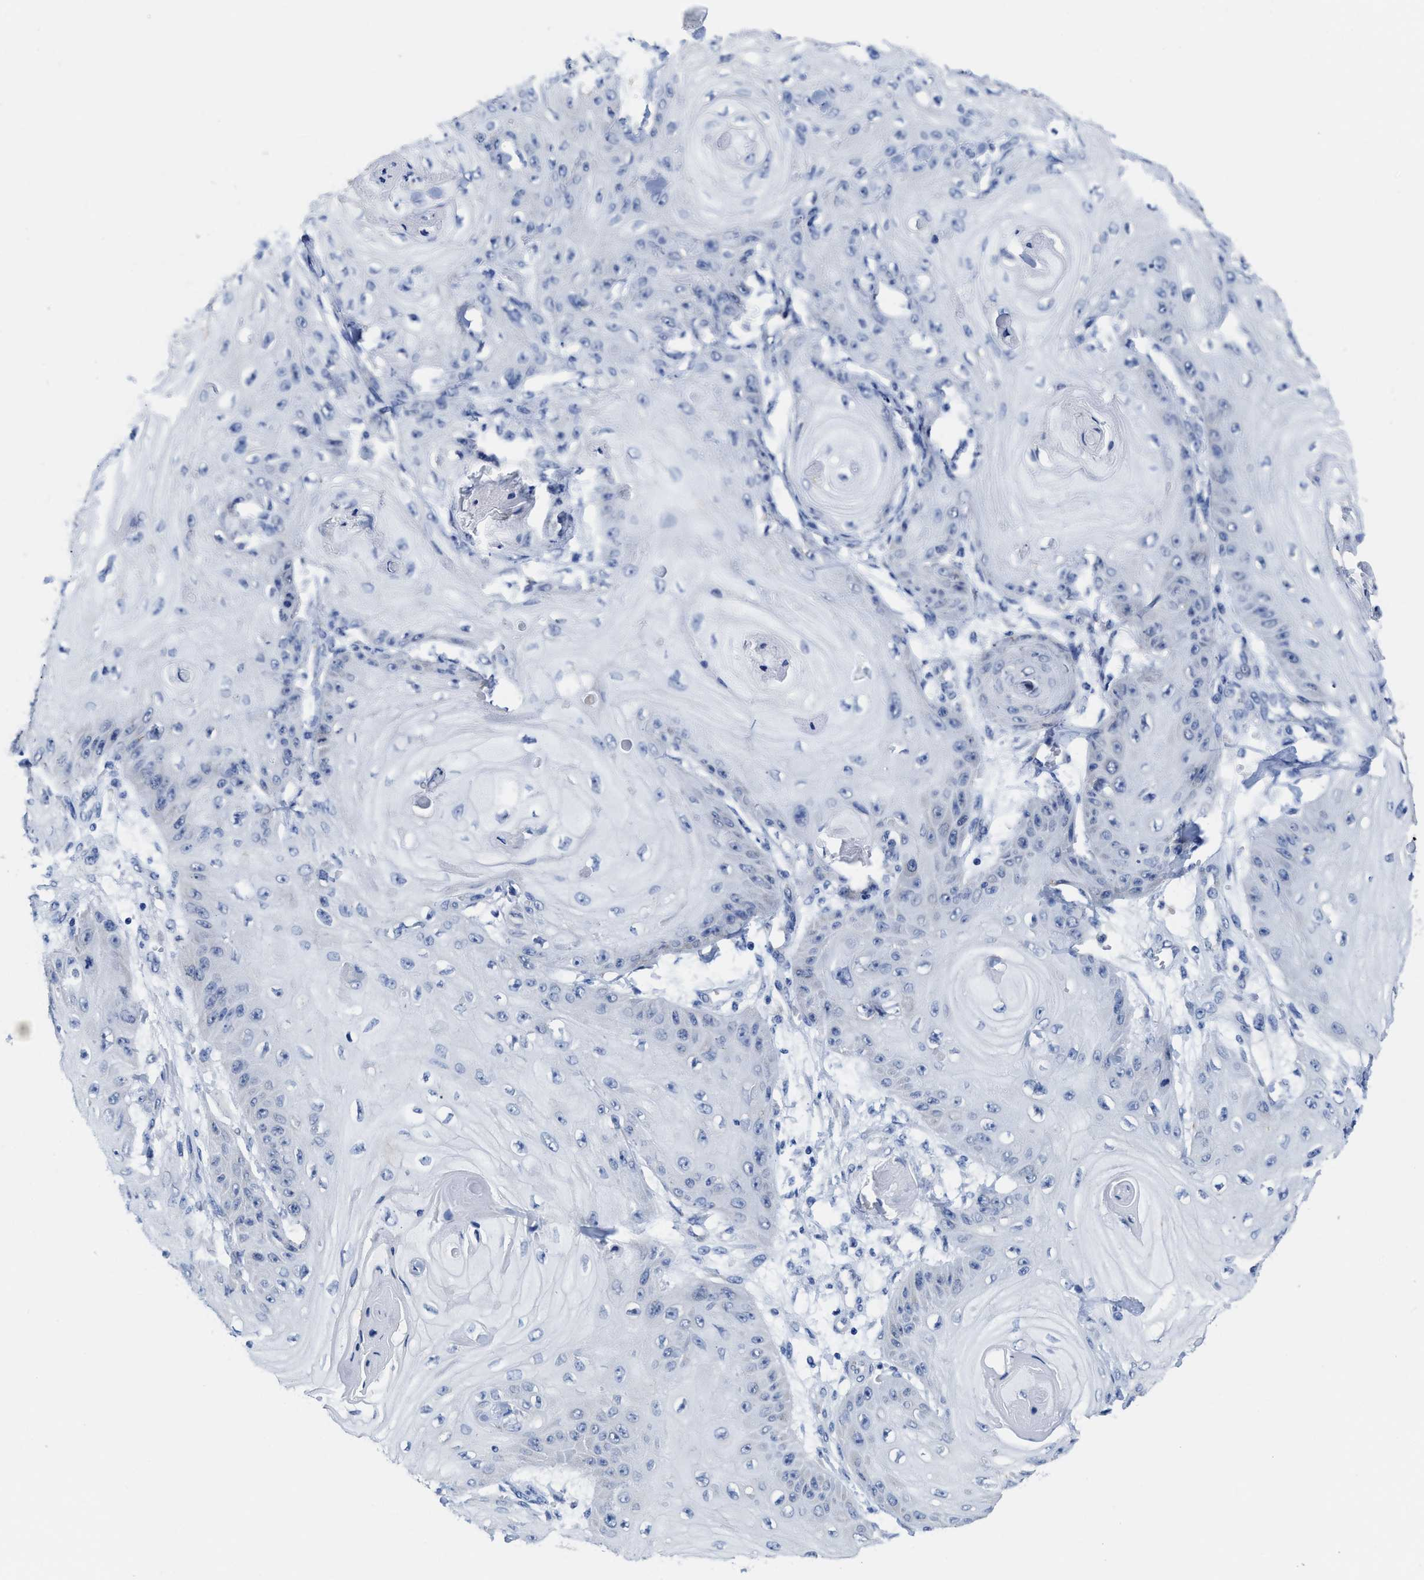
{"staining": {"intensity": "negative", "quantity": "none", "location": "none"}, "tissue": "skin cancer", "cell_type": "Tumor cells", "image_type": "cancer", "snomed": [{"axis": "morphology", "description": "Squamous cell carcinoma, NOS"}, {"axis": "topography", "description": "Skin"}], "caption": "Immunohistochemistry (IHC) micrograph of neoplastic tissue: skin squamous cell carcinoma stained with DAB (3,3'-diaminobenzidine) exhibits no significant protein expression in tumor cells.", "gene": "HOOK1", "patient": {"sex": "male", "age": 74}}